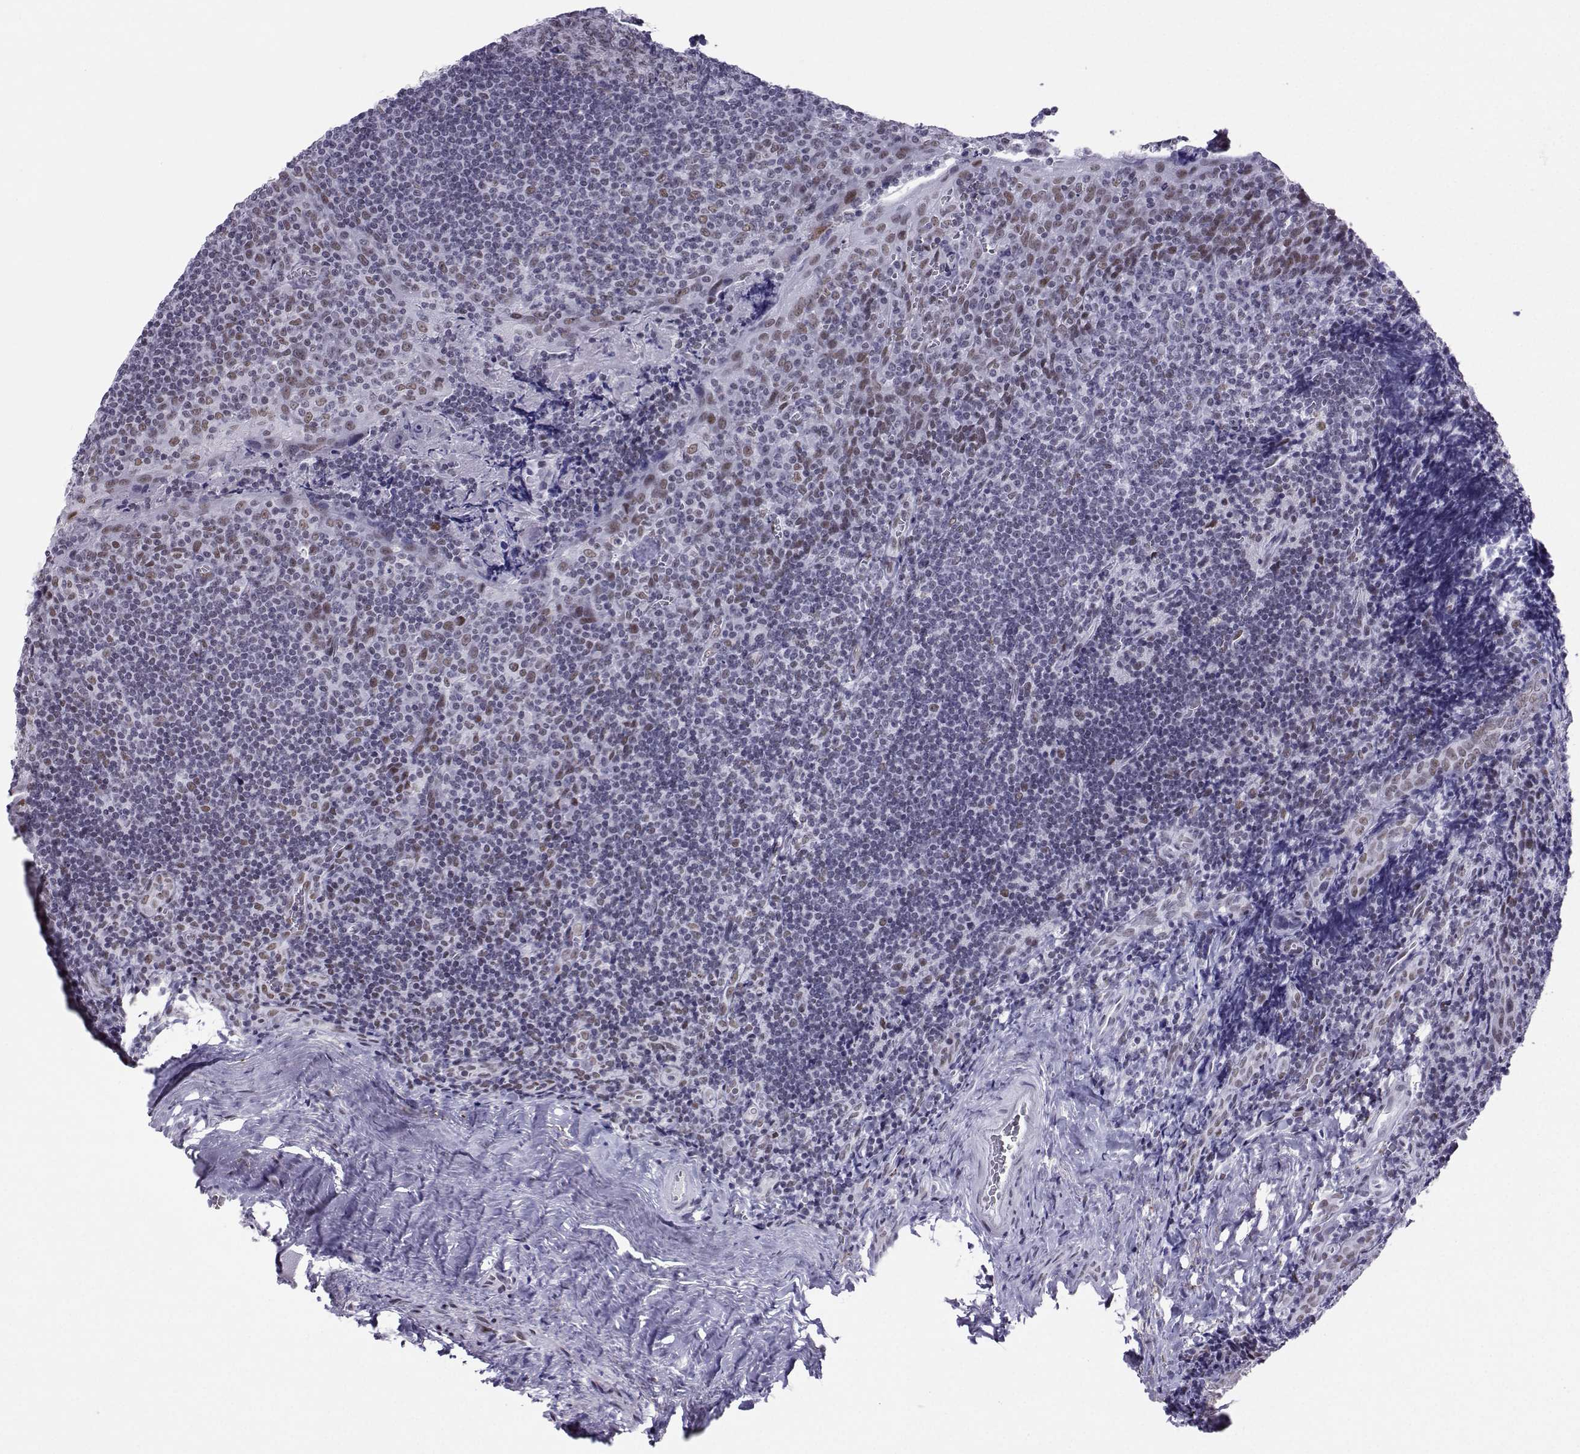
{"staining": {"intensity": "negative", "quantity": "none", "location": "none"}, "tissue": "tonsil", "cell_type": "Germinal center cells", "image_type": "normal", "snomed": [{"axis": "morphology", "description": "Normal tissue, NOS"}, {"axis": "morphology", "description": "Inflammation, NOS"}, {"axis": "topography", "description": "Tonsil"}], "caption": "This photomicrograph is of benign tonsil stained with IHC to label a protein in brown with the nuclei are counter-stained blue. There is no expression in germinal center cells.", "gene": "LORICRIN", "patient": {"sex": "female", "age": 31}}